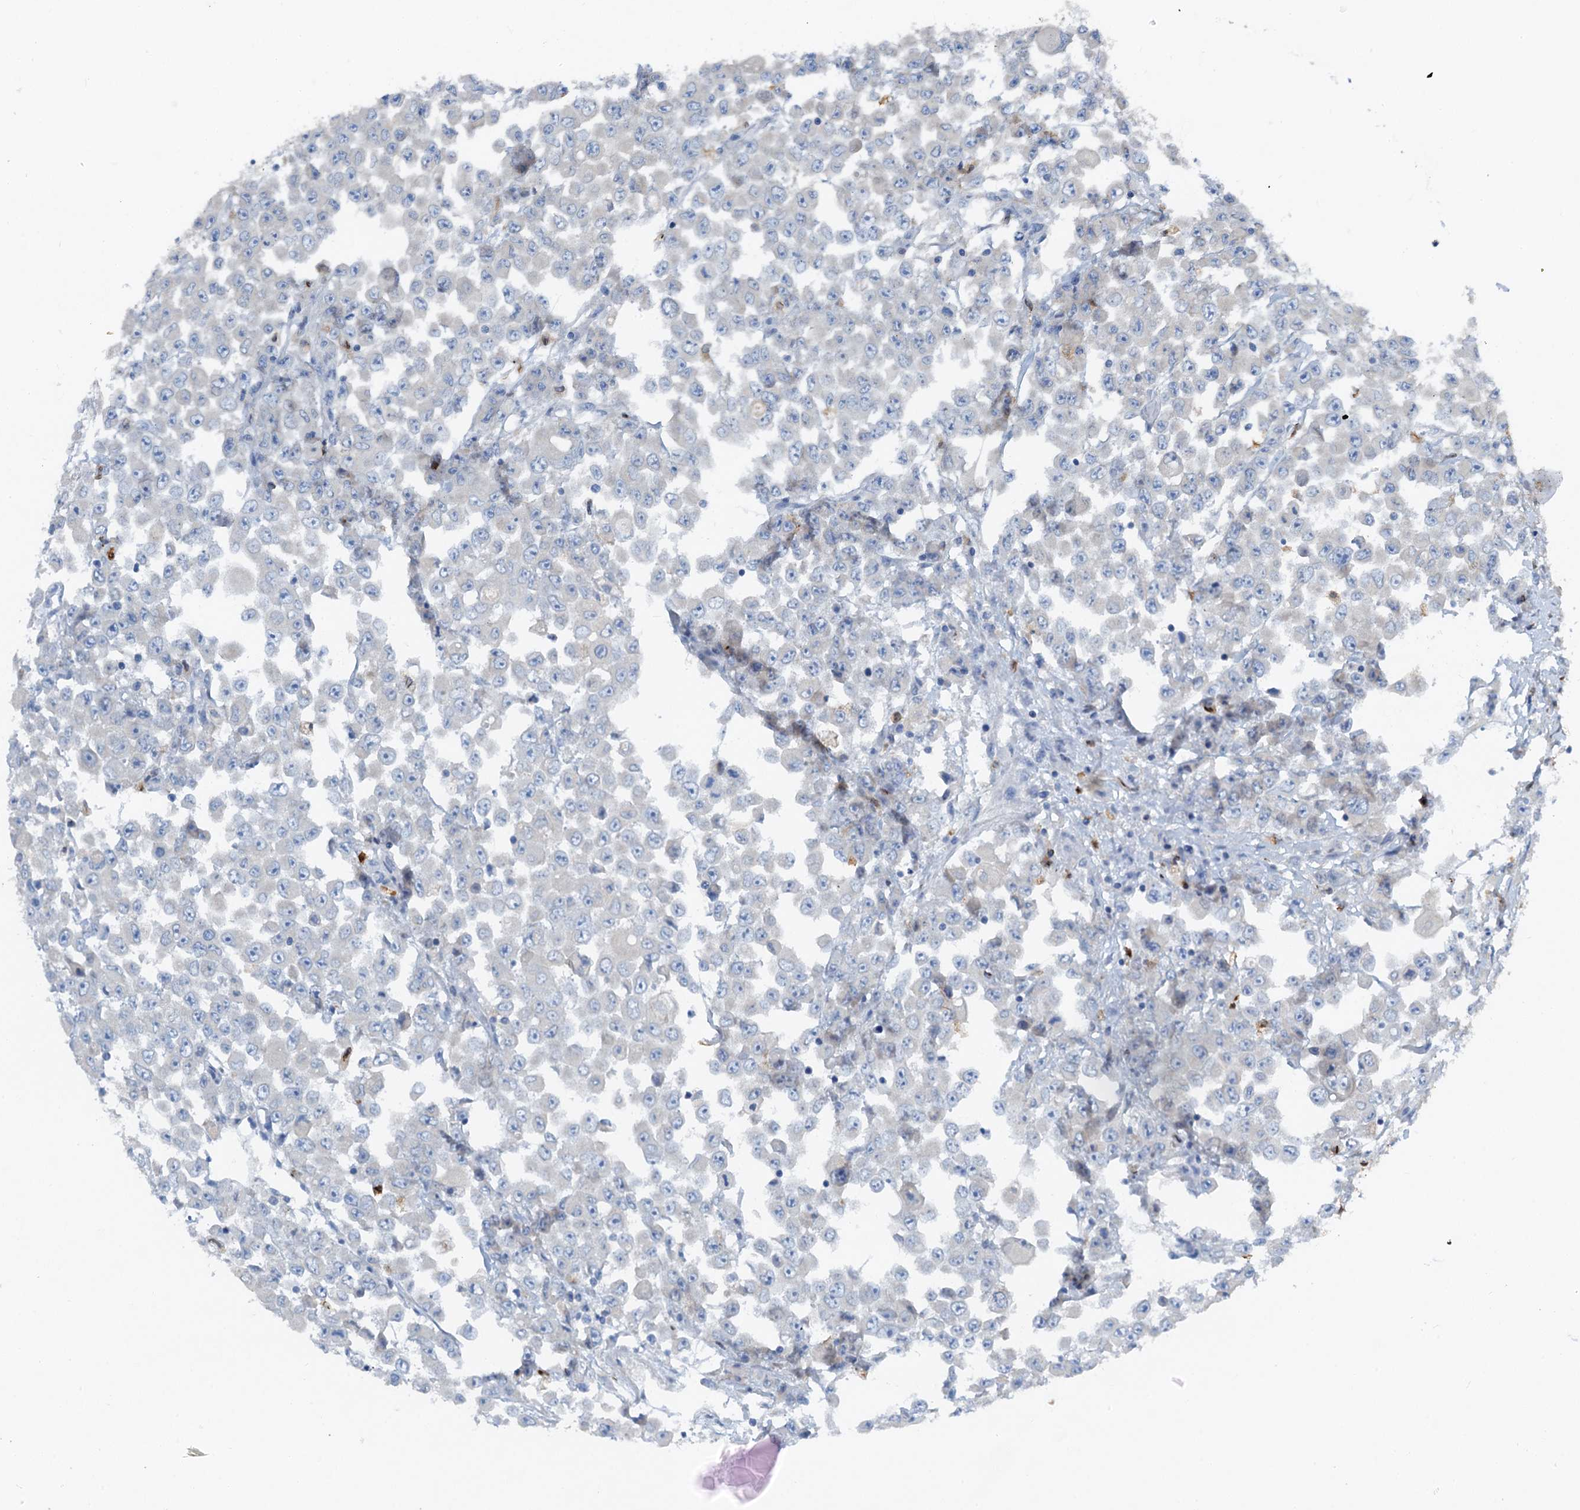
{"staining": {"intensity": "negative", "quantity": "none", "location": "none"}, "tissue": "colorectal cancer", "cell_type": "Tumor cells", "image_type": "cancer", "snomed": [{"axis": "morphology", "description": "Adenocarcinoma, NOS"}, {"axis": "topography", "description": "Colon"}], "caption": "High power microscopy micrograph of an IHC histopathology image of colorectal cancer, revealing no significant expression in tumor cells. The staining is performed using DAB (3,3'-diaminobenzidine) brown chromogen with nuclei counter-stained in using hematoxylin.", "gene": "OTOA", "patient": {"sex": "male", "age": 51}}